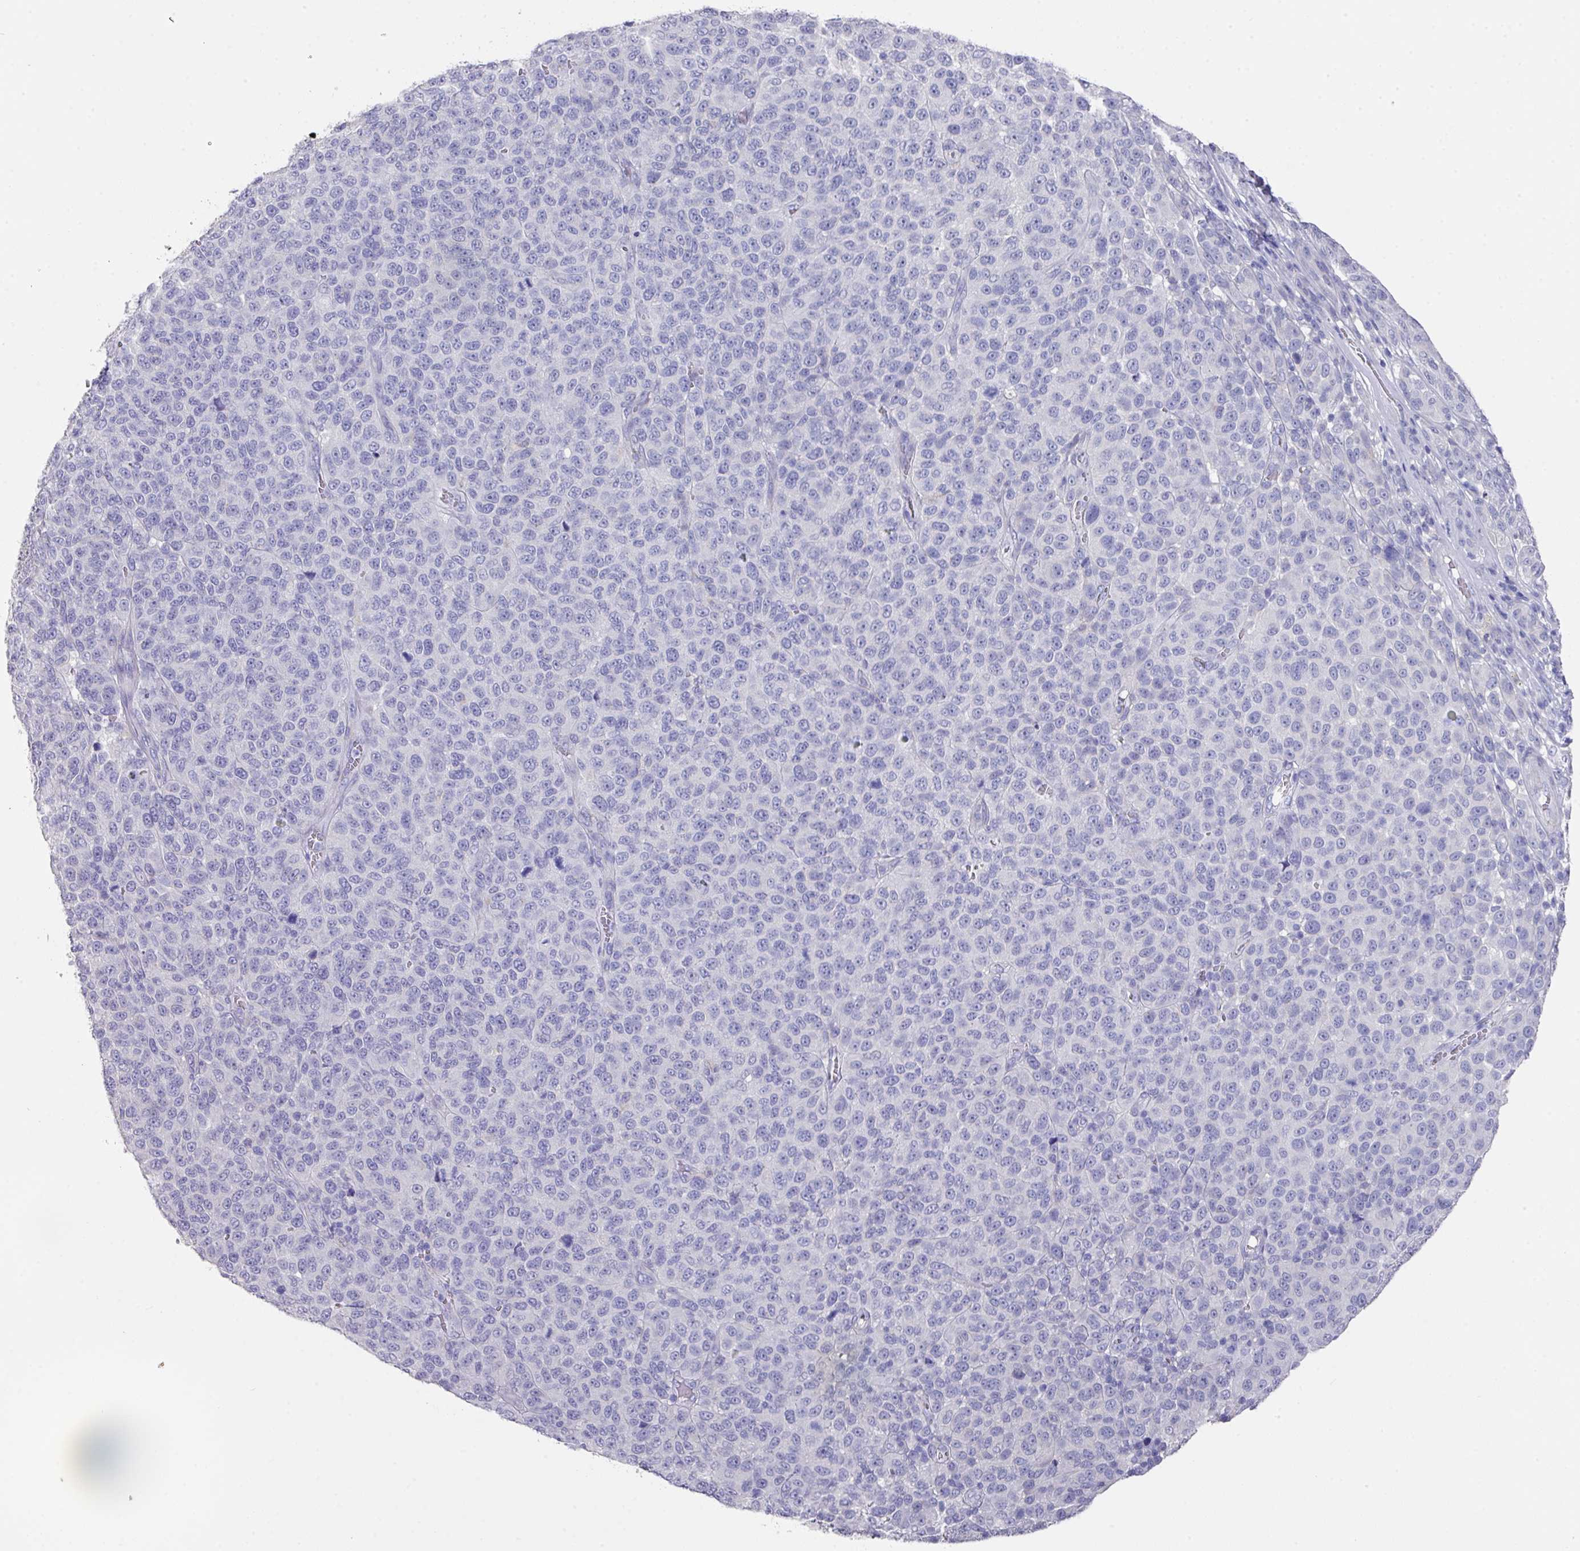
{"staining": {"intensity": "negative", "quantity": "none", "location": "none"}, "tissue": "melanoma", "cell_type": "Tumor cells", "image_type": "cancer", "snomed": [{"axis": "morphology", "description": "Malignant melanoma, NOS"}, {"axis": "topography", "description": "Skin"}], "caption": "Malignant melanoma was stained to show a protein in brown. There is no significant expression in tumor cells.", "gene": "DAZL", "patient": {"sex": "male", "age": 49}}